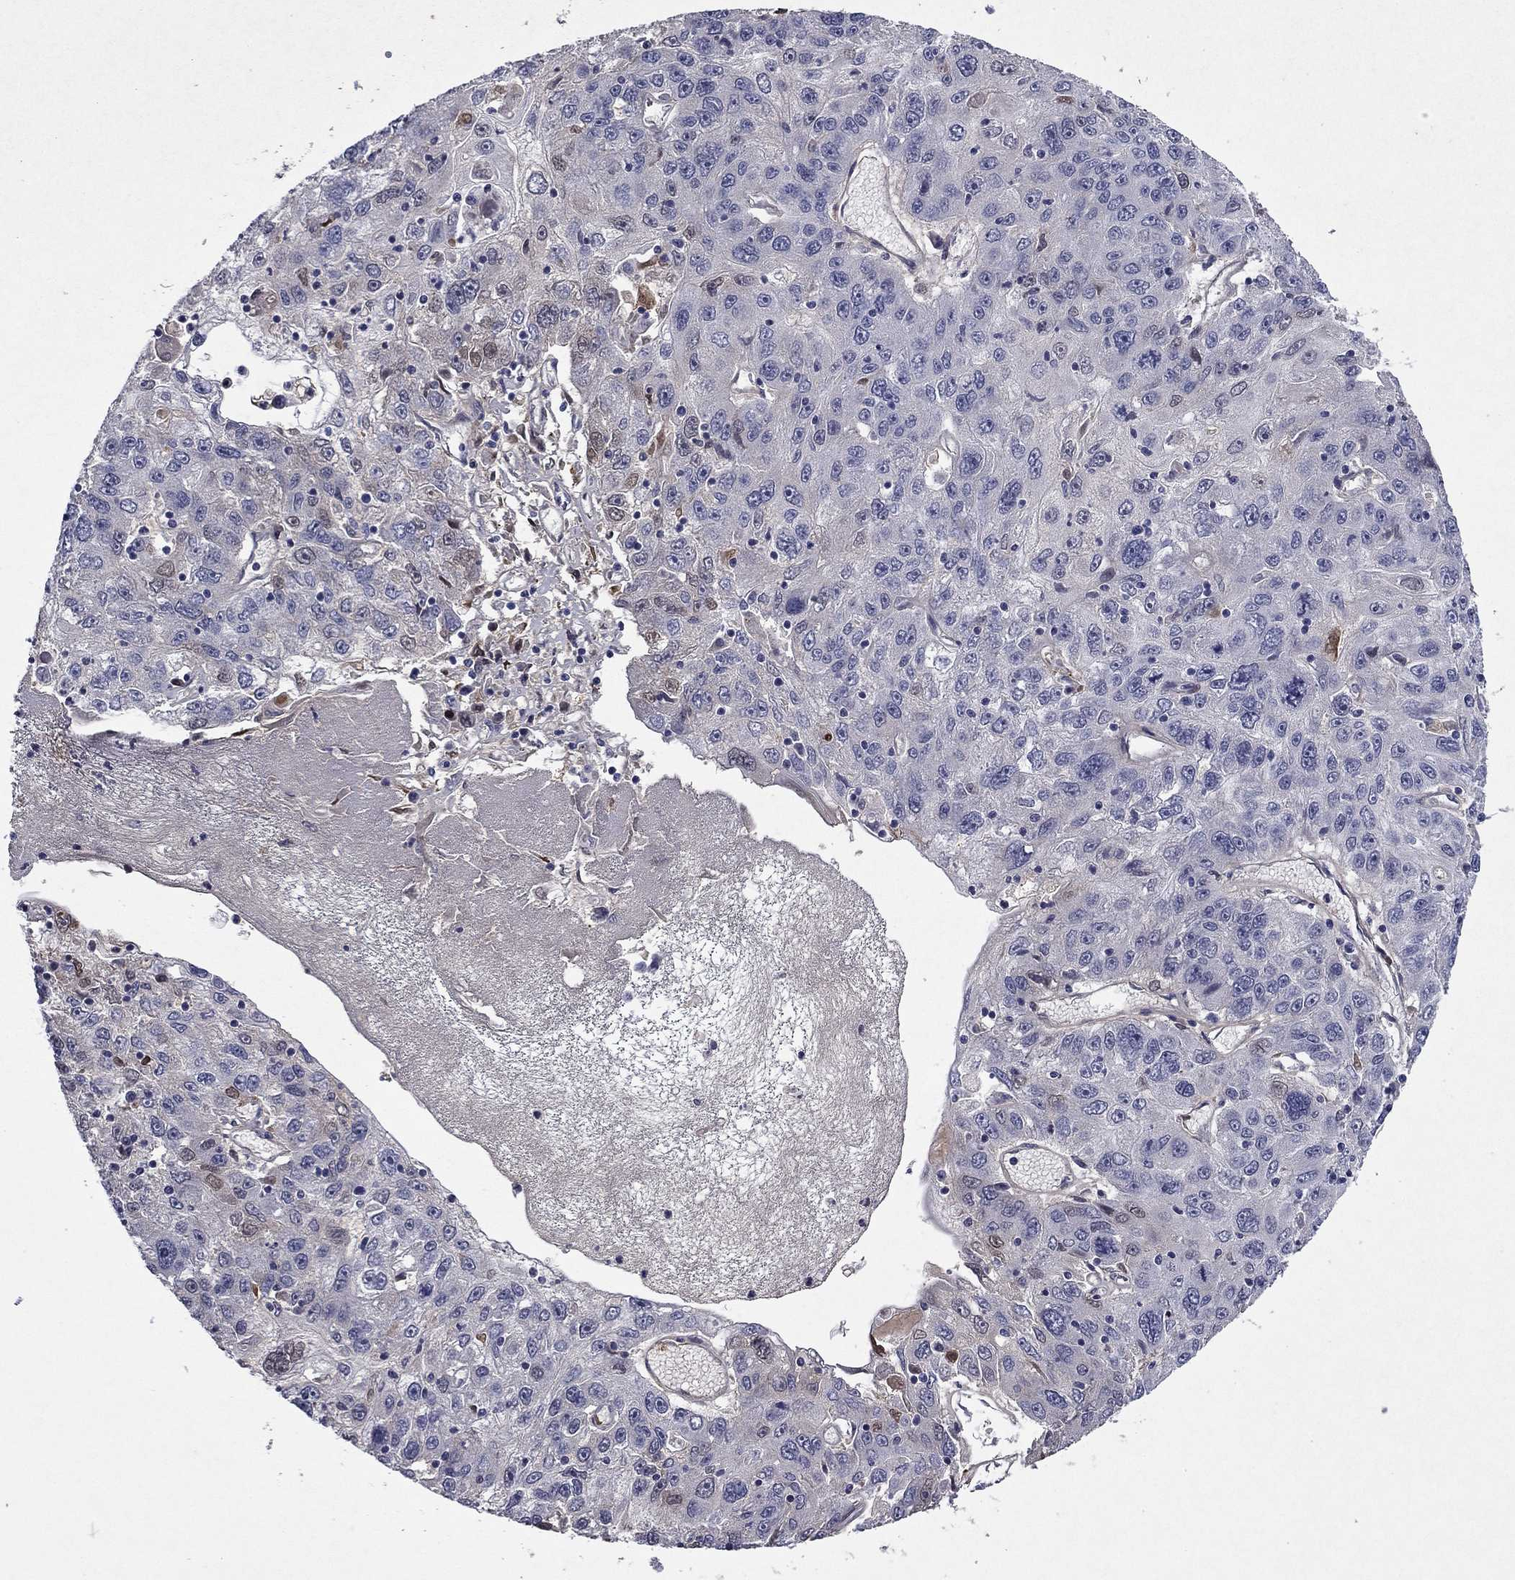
{"staining": {"intensity": "negative", "quantity": "none", "location": "none"}, "tissue": "stomach cancer", "cell_type": "Tumor cells", "image_type": "cancer", "snomed": [{"axis": "morphology", "description": "Adenocarcinoma, NOS"}, {"axis": "topography", "description": "Stomach"}], "caption": "Immunohistochemical staining of stomach cancer (adenocarcinoma) demonstrates no significant positivity in tumor cells. (DAB IHC visualized using brightfield microscopy, high magnification).", "gene": "COL2A1", "patient": {"sex": "male", "age": 56}}